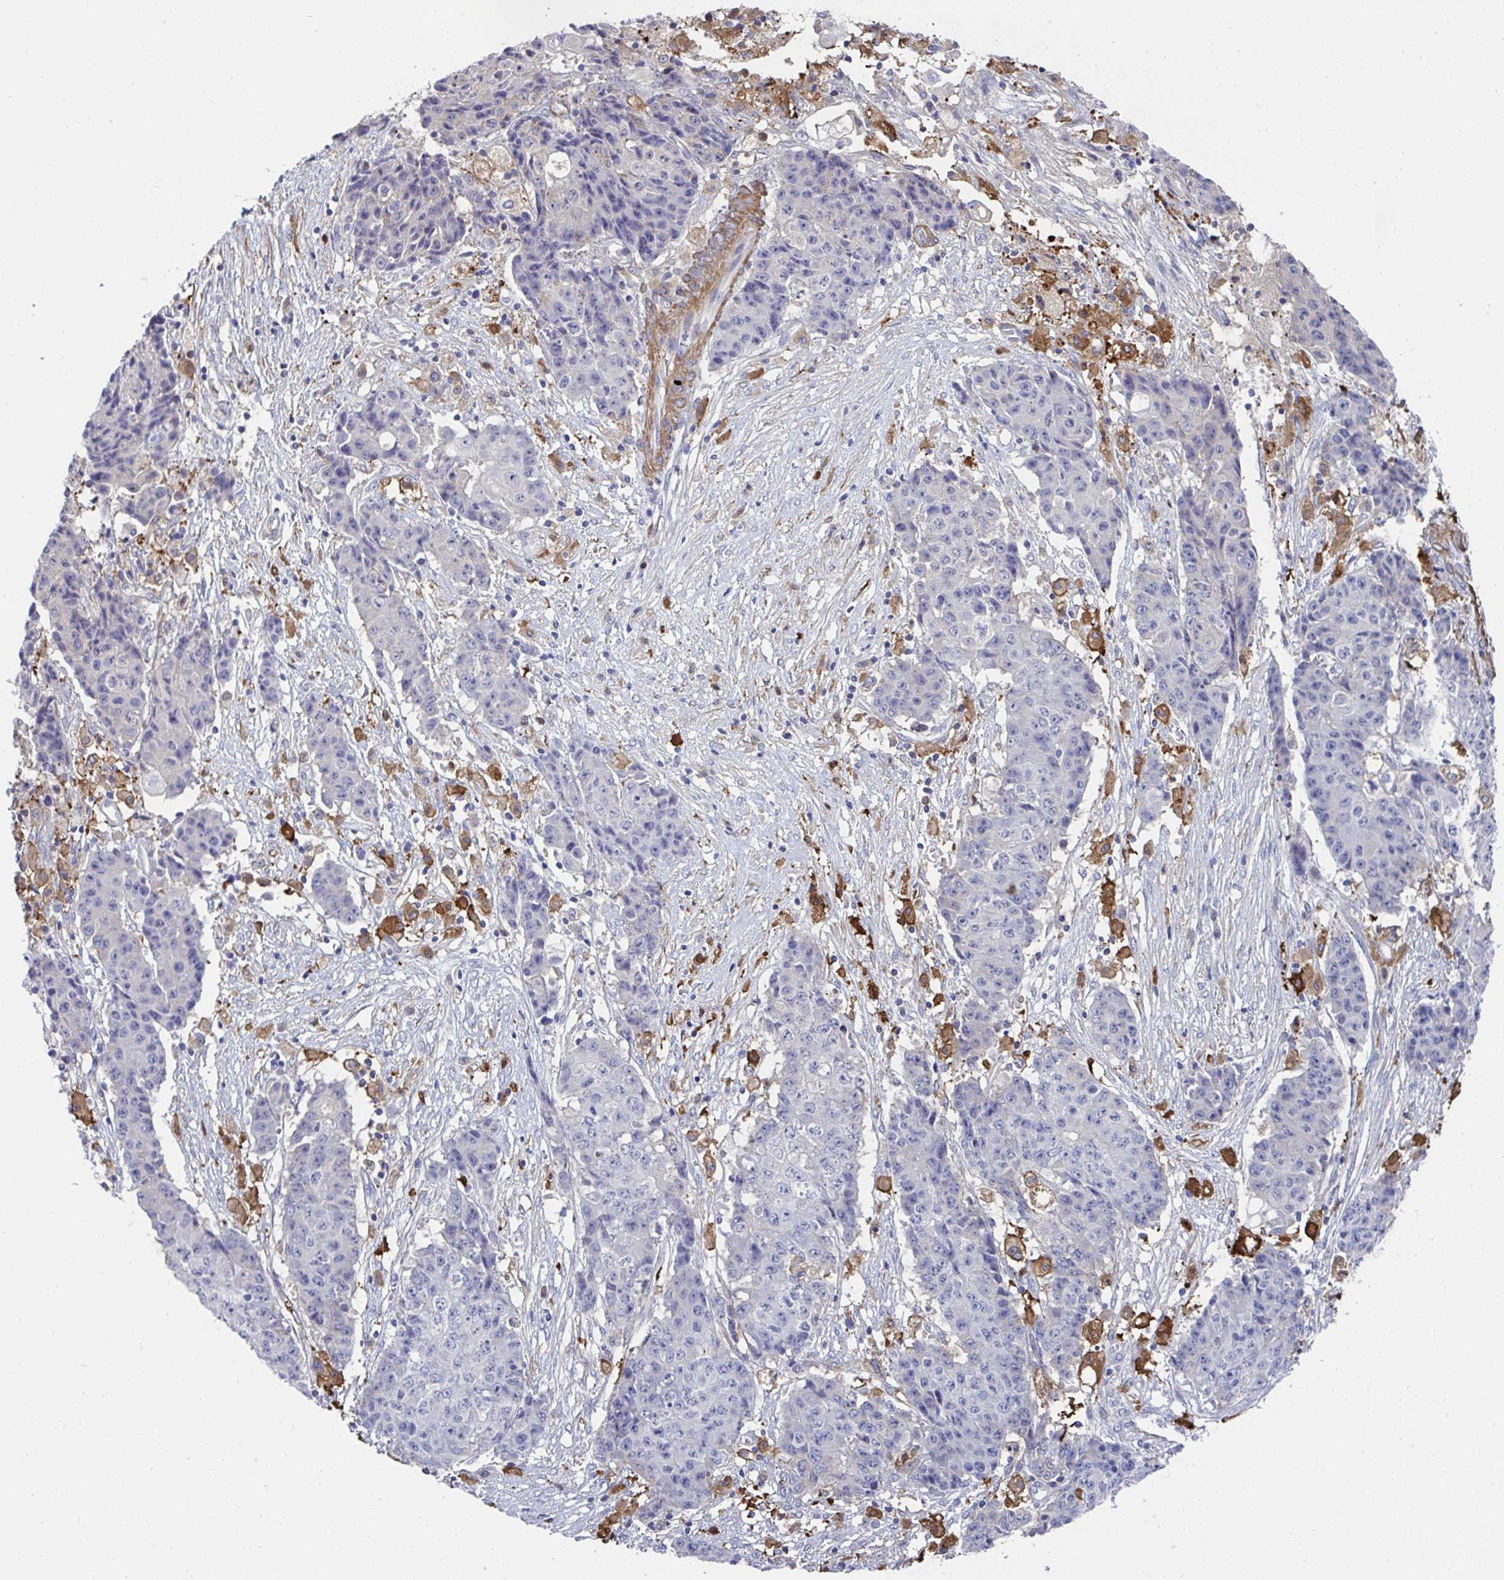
{"staining": {"intensity": "negative", "quantity": "none", "location": "none"}, "tissue": "ovarian cancer", "cell_type": "Tumor cells", "image_type": "cancer", "snomed": [{"axis": "morphology", "description": "Carcinoma, endometroid"}, {"axis": "topography", "description": "Ovary"}], "caption": "Immunohistochemistry (IHC) photomicrograph of neoplastic tissue: human ovarian cancer stained with DAB (3,3'-diaminobenzidine) shows no significant protein positivity in tumor cells. (Brightfield microscopy of DAB immunohistochemistry (IHC) at high magnification).", "gene": "FBXL13", "patient": {"sex": "female", "age": 42}}